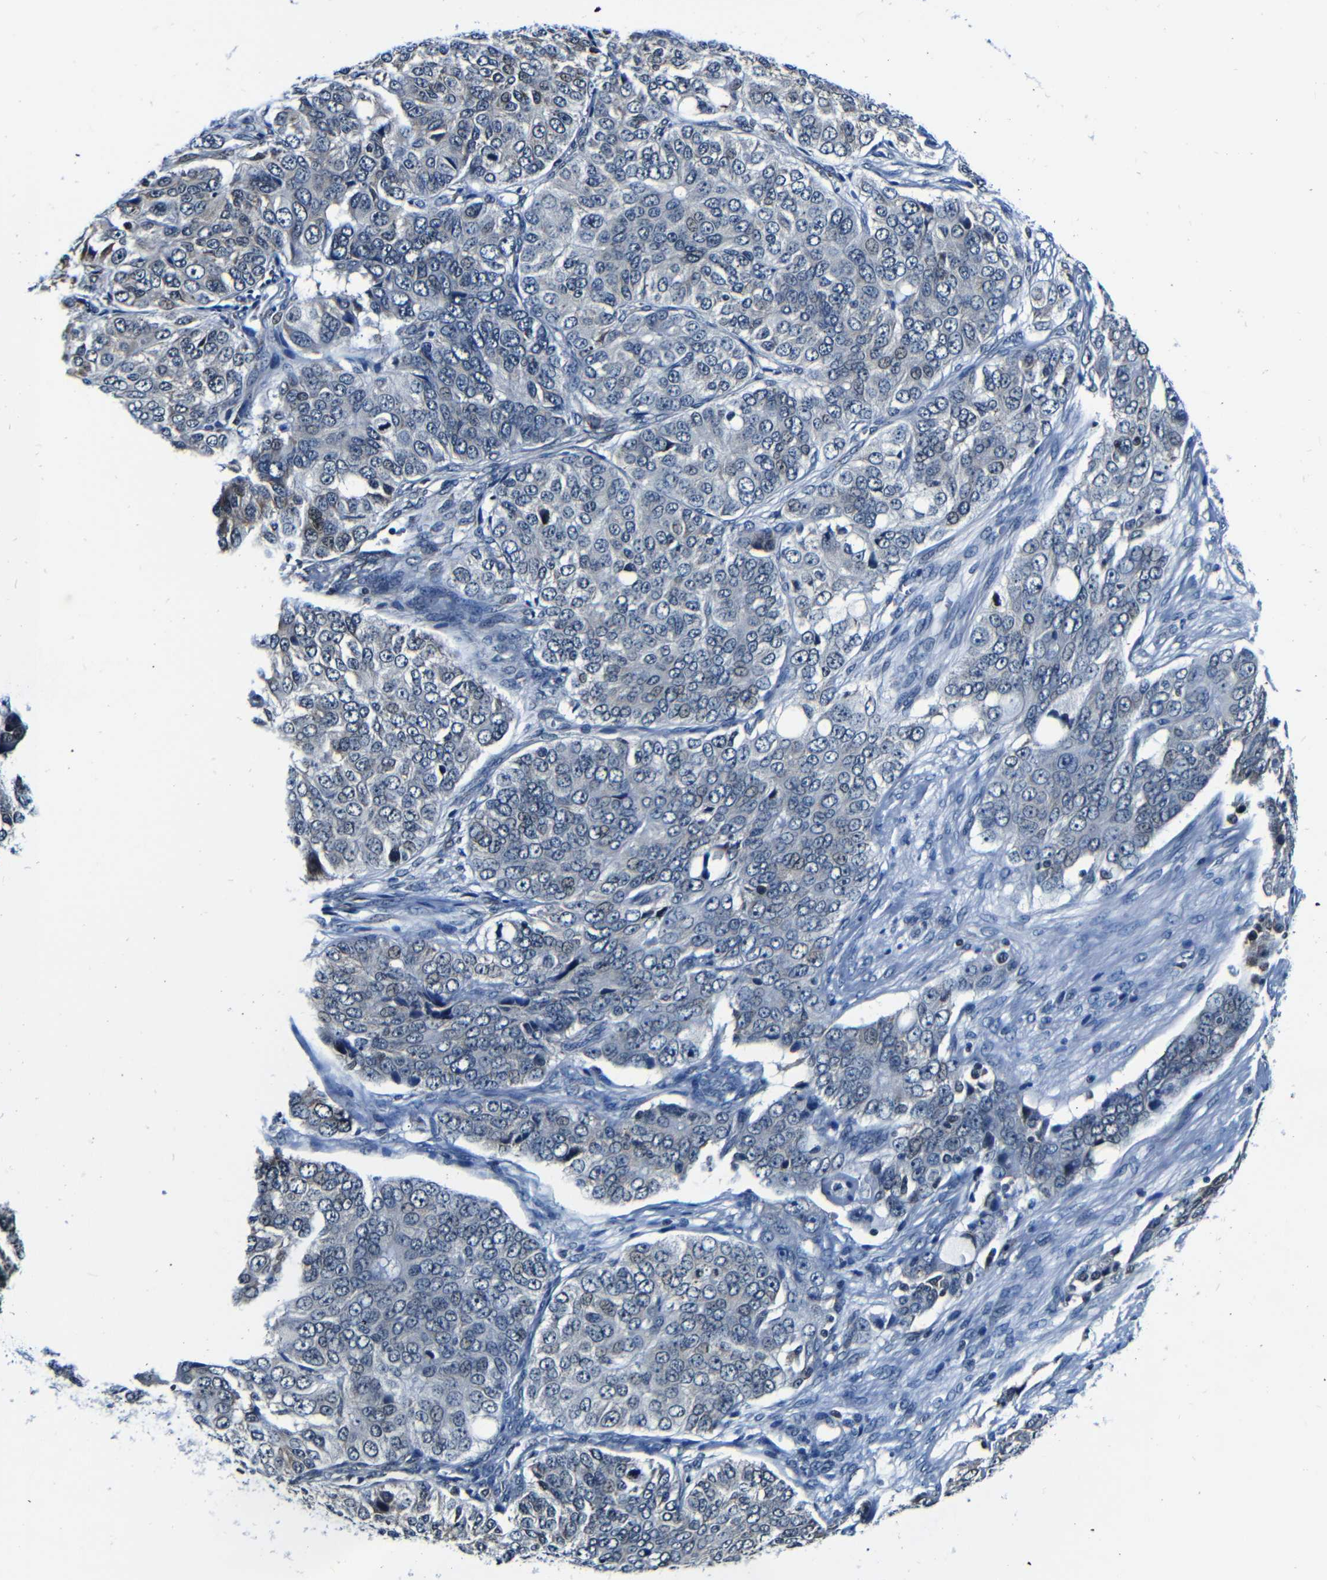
{"staining": {"intensity": "negative", "quantity": "none", "location": "none"}, "tissue": "ovarian cancer", "cell_type": "Tumor cells", "image_type": "cancer", "snomed": [{"axis": "morphology", "description": "Carcinoma, endometroid"}, {"axis": "topography", "description": "Ovary"}], "caption": "This photomicrograph is of ovarian cancer stained with immunohistochemistry to label a protein in brown with the nuclei are counter-stained blue. There is no positivity in tumor cells.", "gene": "NCBP3", "patient": {"sex": "female", "age": 51}}